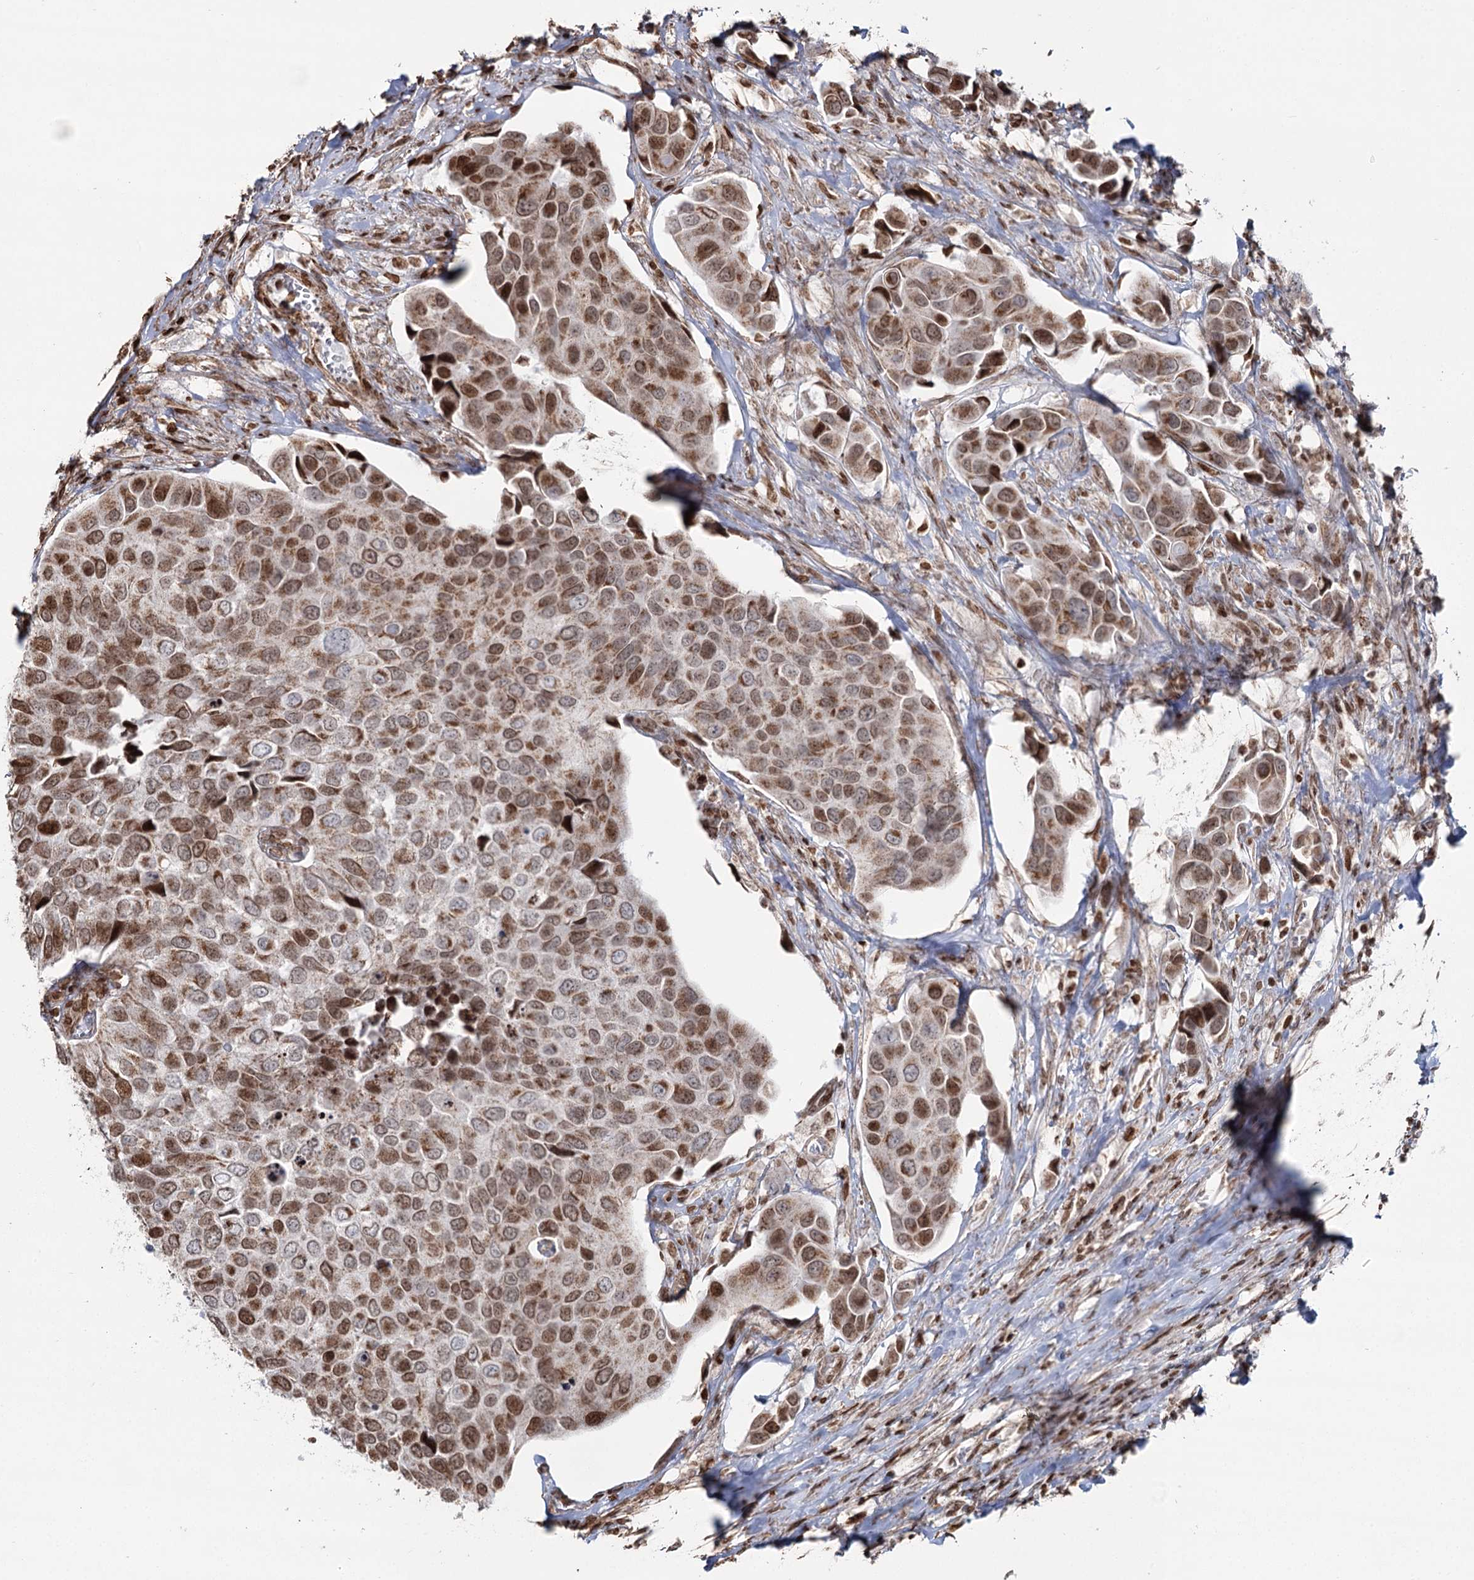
{"staining": {"intensity": "moderate", "quantity": ">75%", "location": "cytoplasmic/membranous,nuclear"}, "tissue": "urothelial cancer", "cell_type": "Tumor cells", "image_type": "cancer", "snomed": [{"axis": "morphology", "description": "Urothelial carcinoma, High grade"}, {"axis": "topography", "description": "Urinary bladder"}], "caption": "Urothelial carcinoma (high-grade) tissue shows moderate cytoplasmic/membranous and nuclear staining in about >75% of tumor cells, visualized by immunohistochemistry.", "gene": "PDHX", "patient": {"sex": "male", "age": 74}}